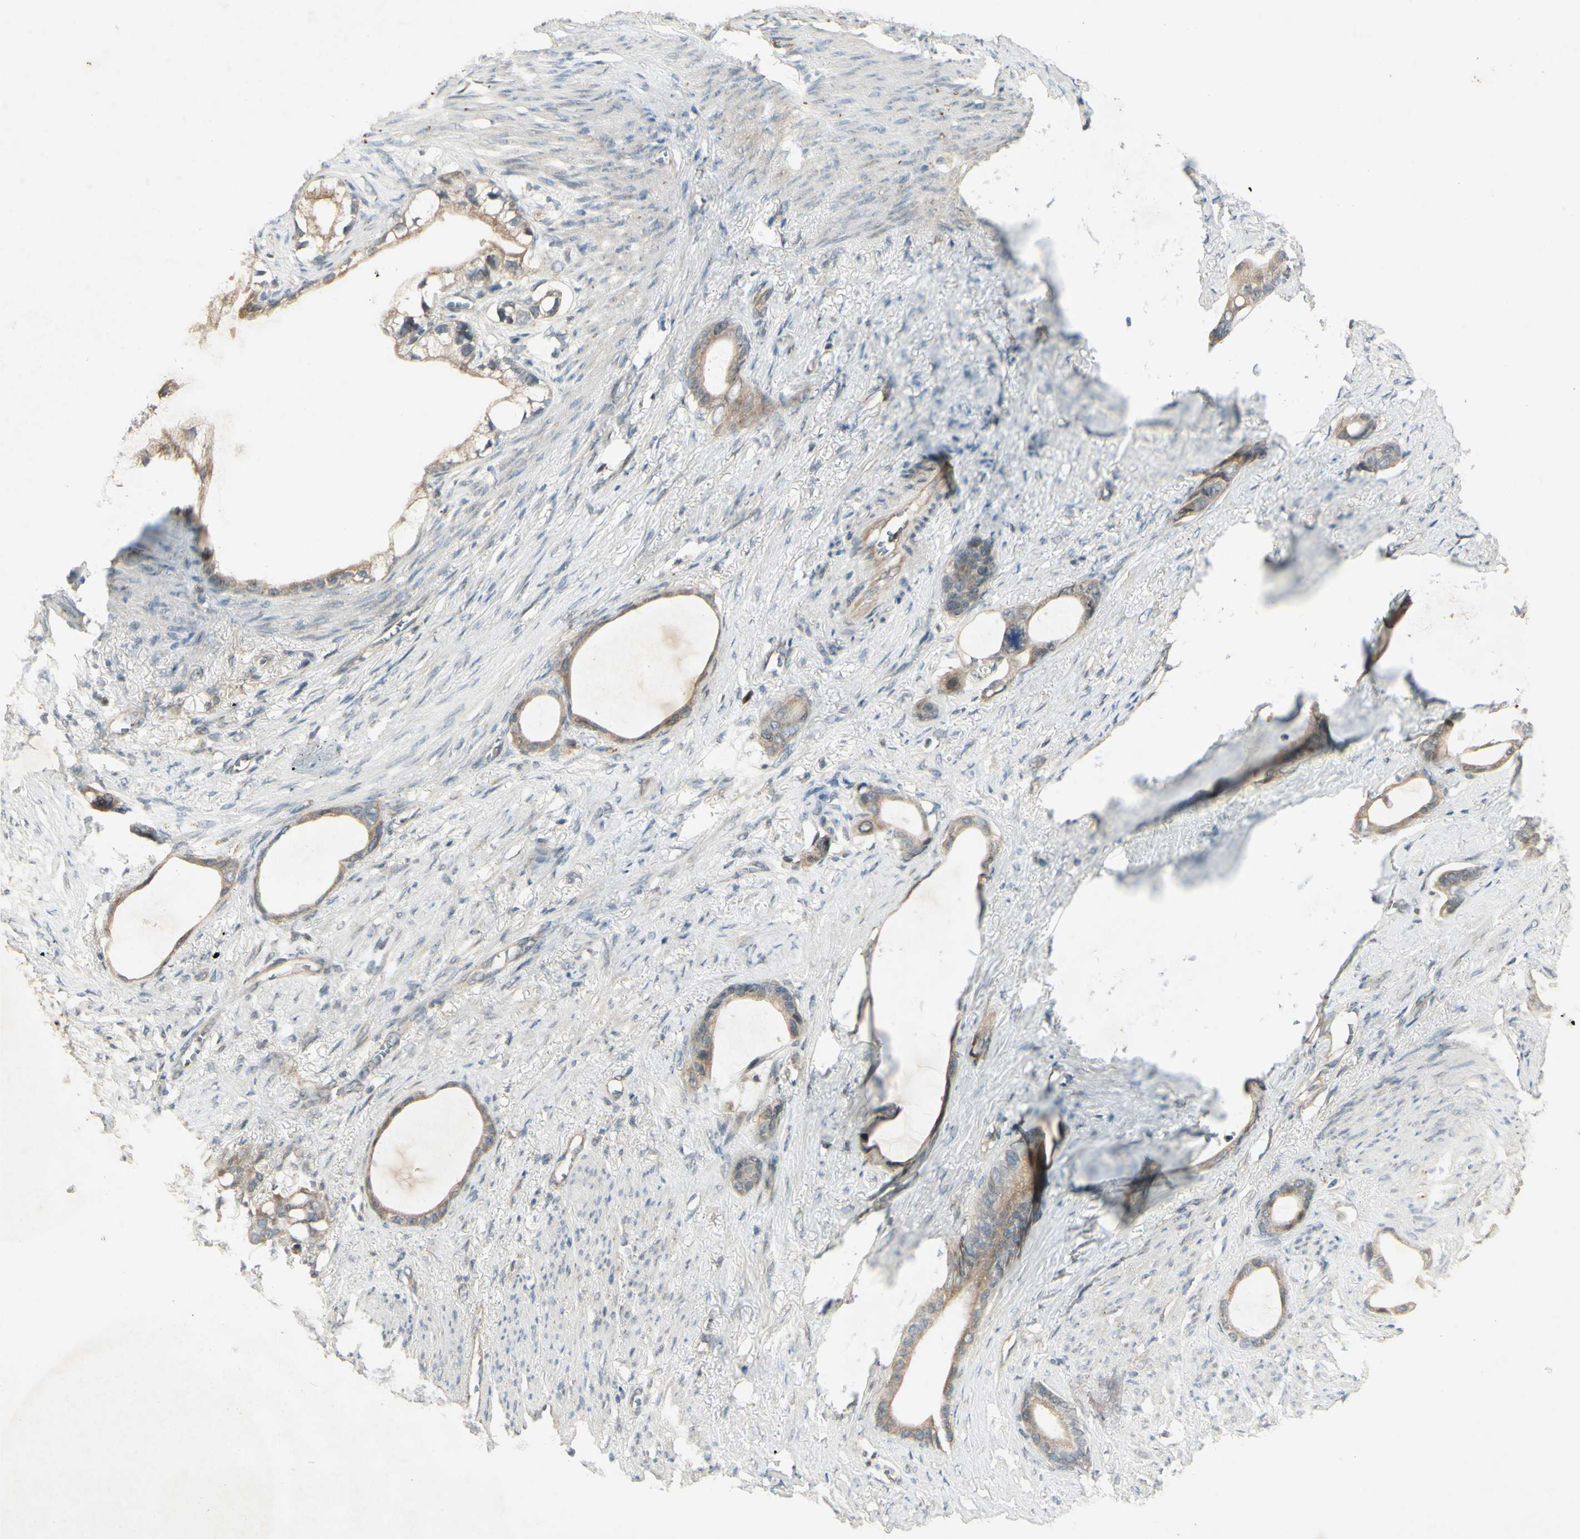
{"staining": {"intensity": "negative", "quantity": "none", "location": "none"}, "tissue": "stomach cancer", "cell_type": "Tumor cells", "image_type": "cancer", "snomed": [{"axis": "morphology", "description": "Adenocarcinoma, NOS"}, {"axis": "topography", "description": "Stomach"}], "caption": "IHC histopathology image of human adenocarcinoma (stomach) stained for a protein (brown), which reveals no positivity in tumor cells.", "gene": "RAD18", "patient": {"sex": "female", "age": 75}}